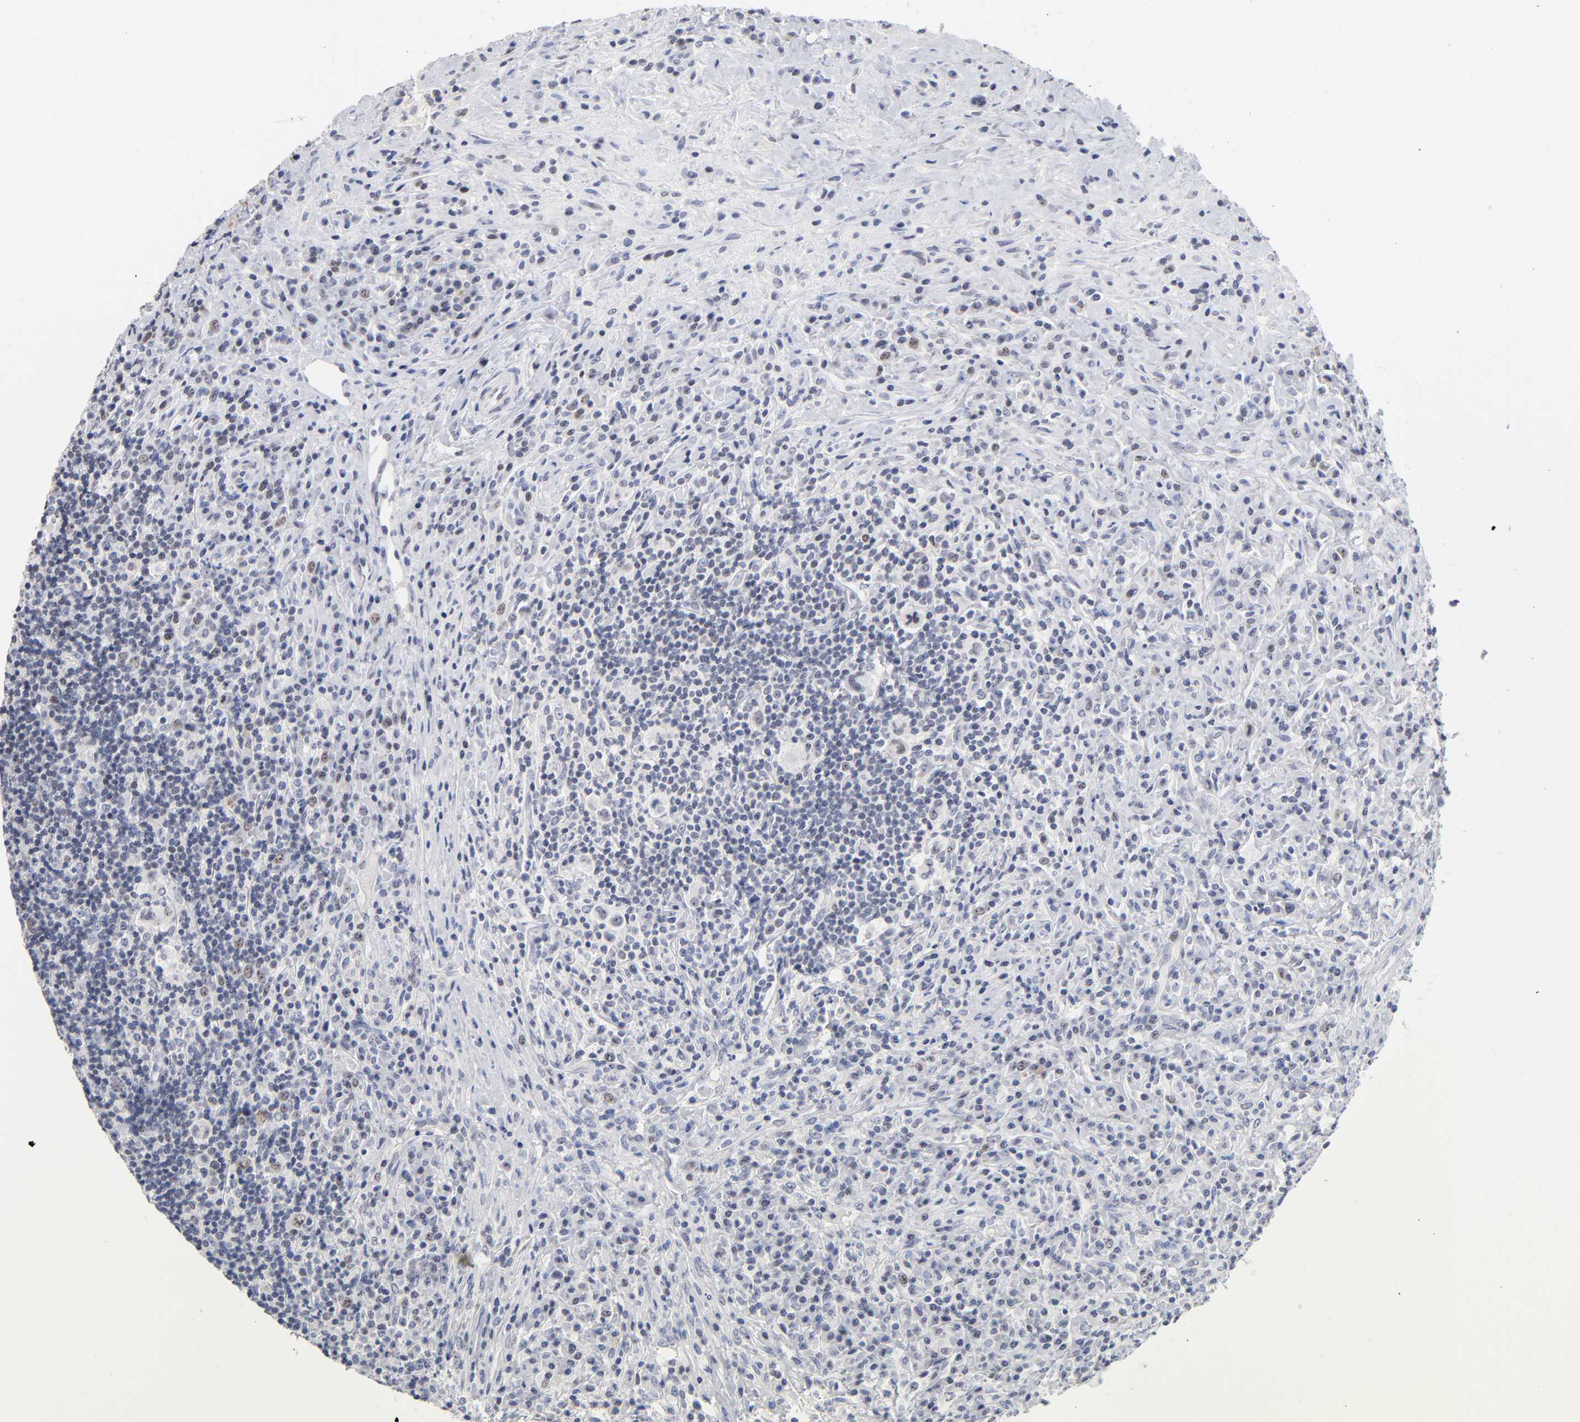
{"staining": {"intensity": "weak", "quantity": "<25%", "location": "nuclear"}, "tissue": "lymphoma", "cell_type": "Tumor cells", "image_type": "cancer", "snomed": [{"axis": "morphology", "description": "Hodgkin's disease, NOS"}, {"axis": "topography", "description": "Lymph node"}], "caption": "There is no significant staining in tumor cells of Hodgkin's disease. (DAB IHC with hematoxylin counter stain).", "gene": "ORC2", "patient": {"sex": "female", "age": 25}}